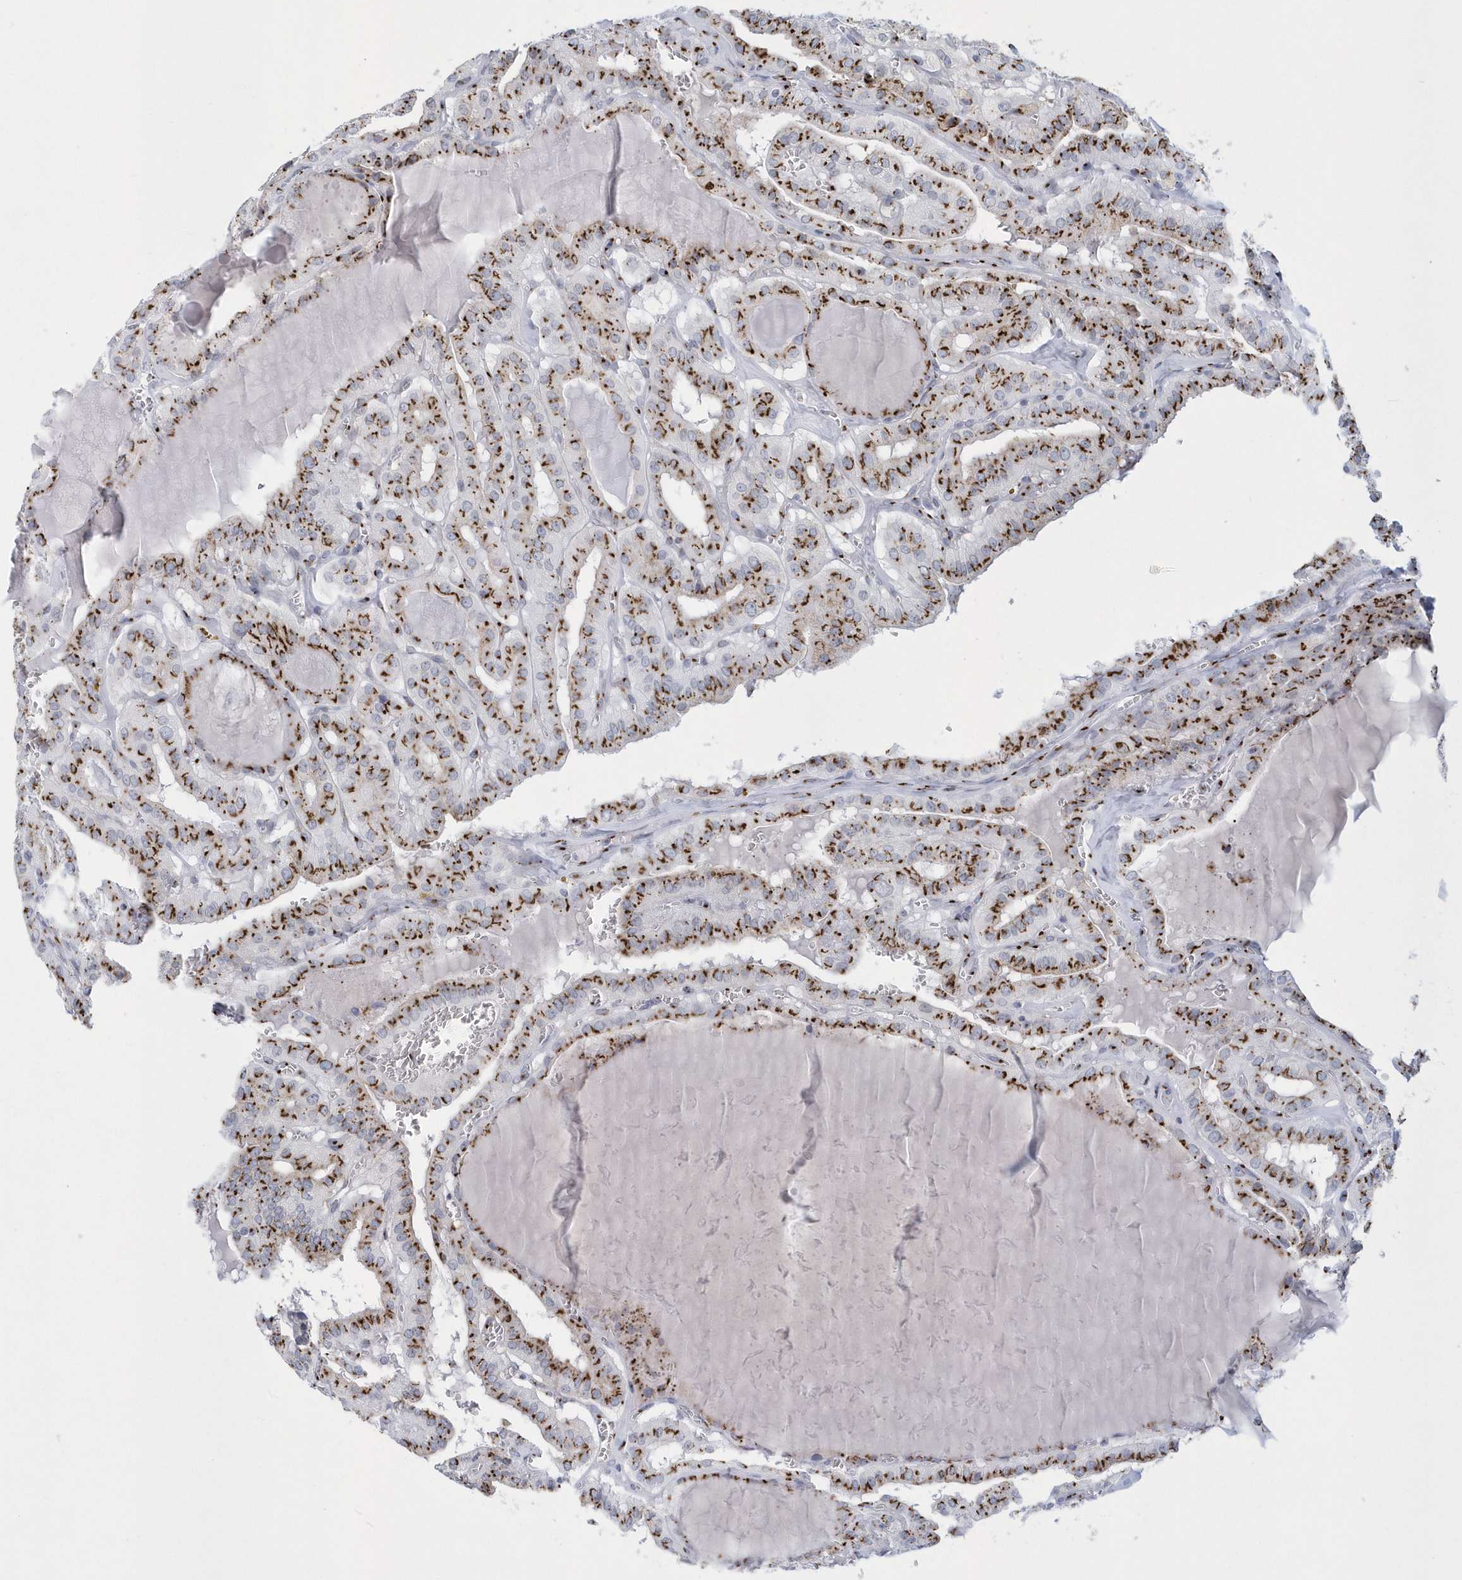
{"staining": {"intensity": "moderate", "quantity": ">75%", "location": "cytoplasmic/membranous"}, "tissue": "thyroid cancer", "cell_type": "Tumor cells", "image_type": "cancer", "snomed": [{"axis": "morphology", "description": "Papillary adenocarcinoma, NOS"}, {"axis": "topography", "description": "Thyroid gland"}], "caption": "Papillary adenocarcinoma (thyroid) stained with DAB immunohistochemistry (IHC) reveals medium levels of moderate cytoplasmic/membranous expression in about >75% of tumor cells.", "gene": "SLX9", "patient": {"sex": "male", "age": 52}}